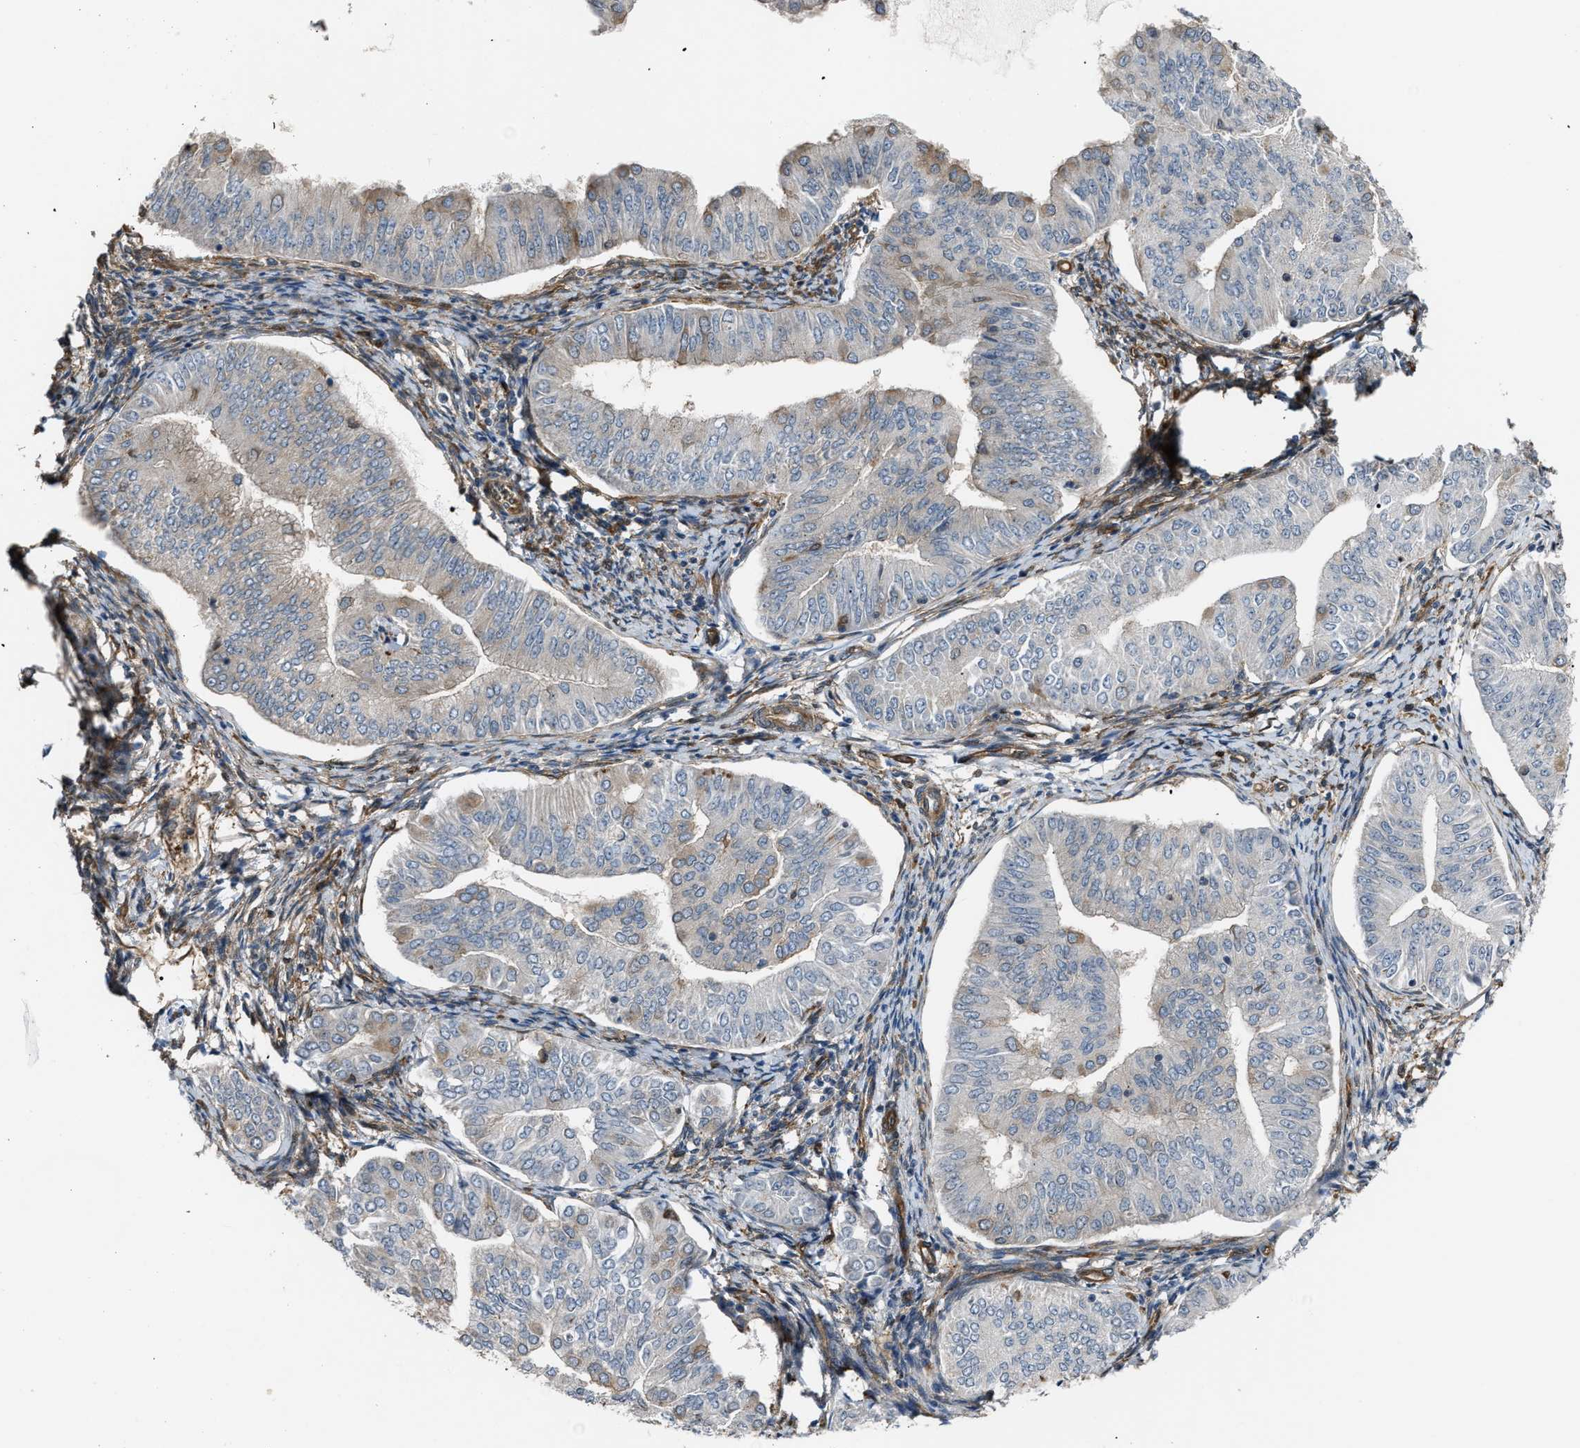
{"staining": {"intensity": "negative", "quantity": "none", "location": "none"}, "tissue": "endometrial cancer", "cell_type": "Tumor cells", "image_type": "cancer", "snomed": [{"axis": "morphology", "description": "Normal tissue, NOS"}, {"axis": "morphology", "description": "Adenocarcinoma, NOS"}, {"axis": "topography", "description": "Endometrium"}], "caption": "Immunohistochemical staining of adenocarcinoma (endometrial) shows no significant staining in tumor cells. The staining is performed using DAB (3,3'-diaminobenzidine) brown chromogen with nuclei counter-stained in using hematoxylin.", "gene": "PICALM", "patient": {"sex": "female", "age": 53}}